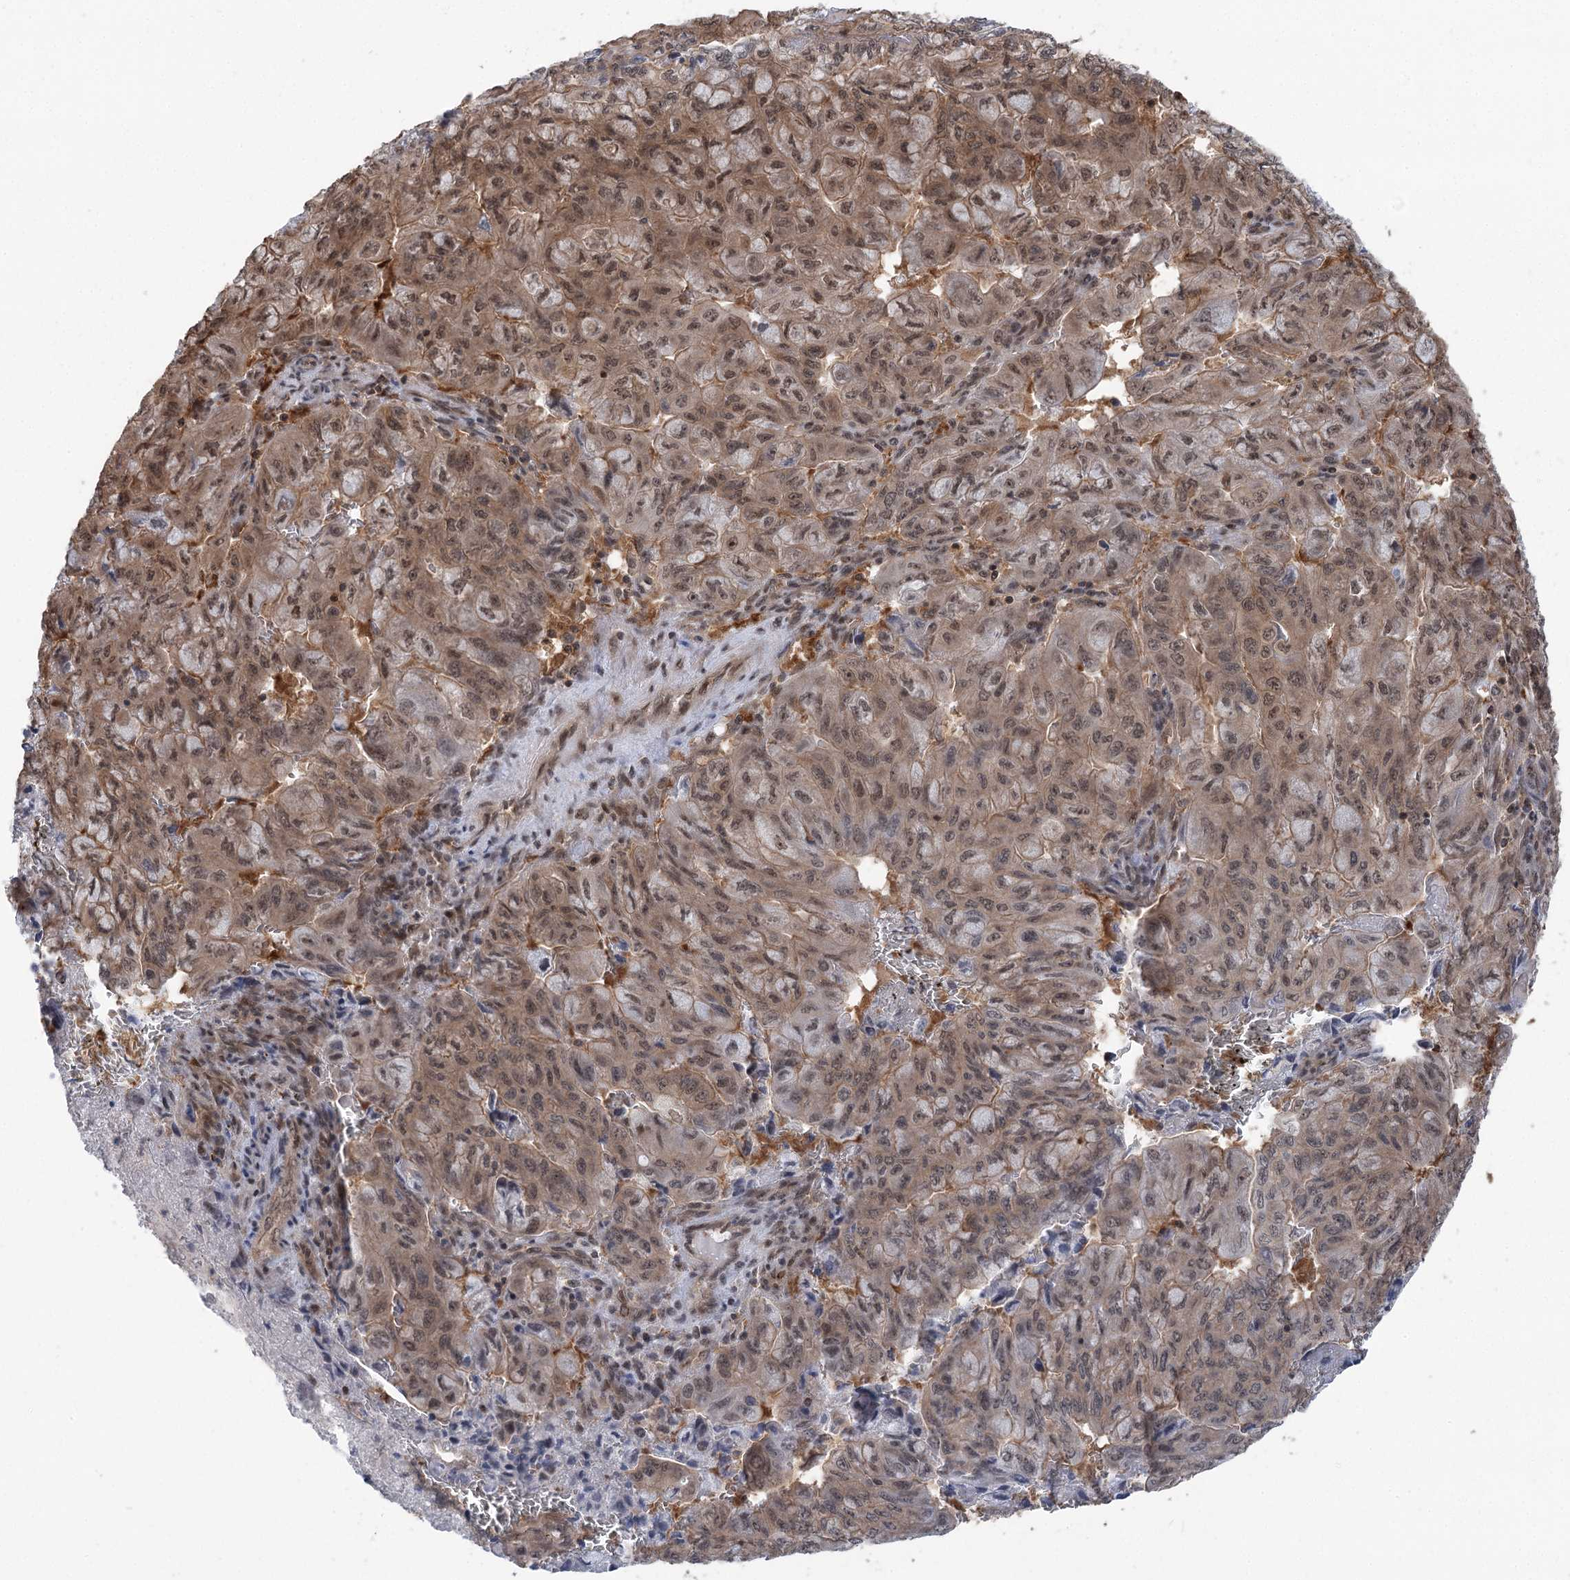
{"staining": {"intensity": "moderate", "quantity": ">75%", "location": "cytoplasmic/membranous,nuclear"}, "tissue": "pancreatic cancer", "cell_type": "Tumor cells", "image_type": "cancer", "snomed": [{"axis": "morphology", "description": "Adenocarcinoma, NOS"}, {"axis": "topography", "description": "Pancreas"}], "caption": "Pancreatic cancer tissue shows moderate cytoplasmic/membranous and nuclear staining in about >75% of tumor cells, visualized by immunohistochemistry.", "gene": "CCSER2", "patient": {"sex": "male", "age": 51}}